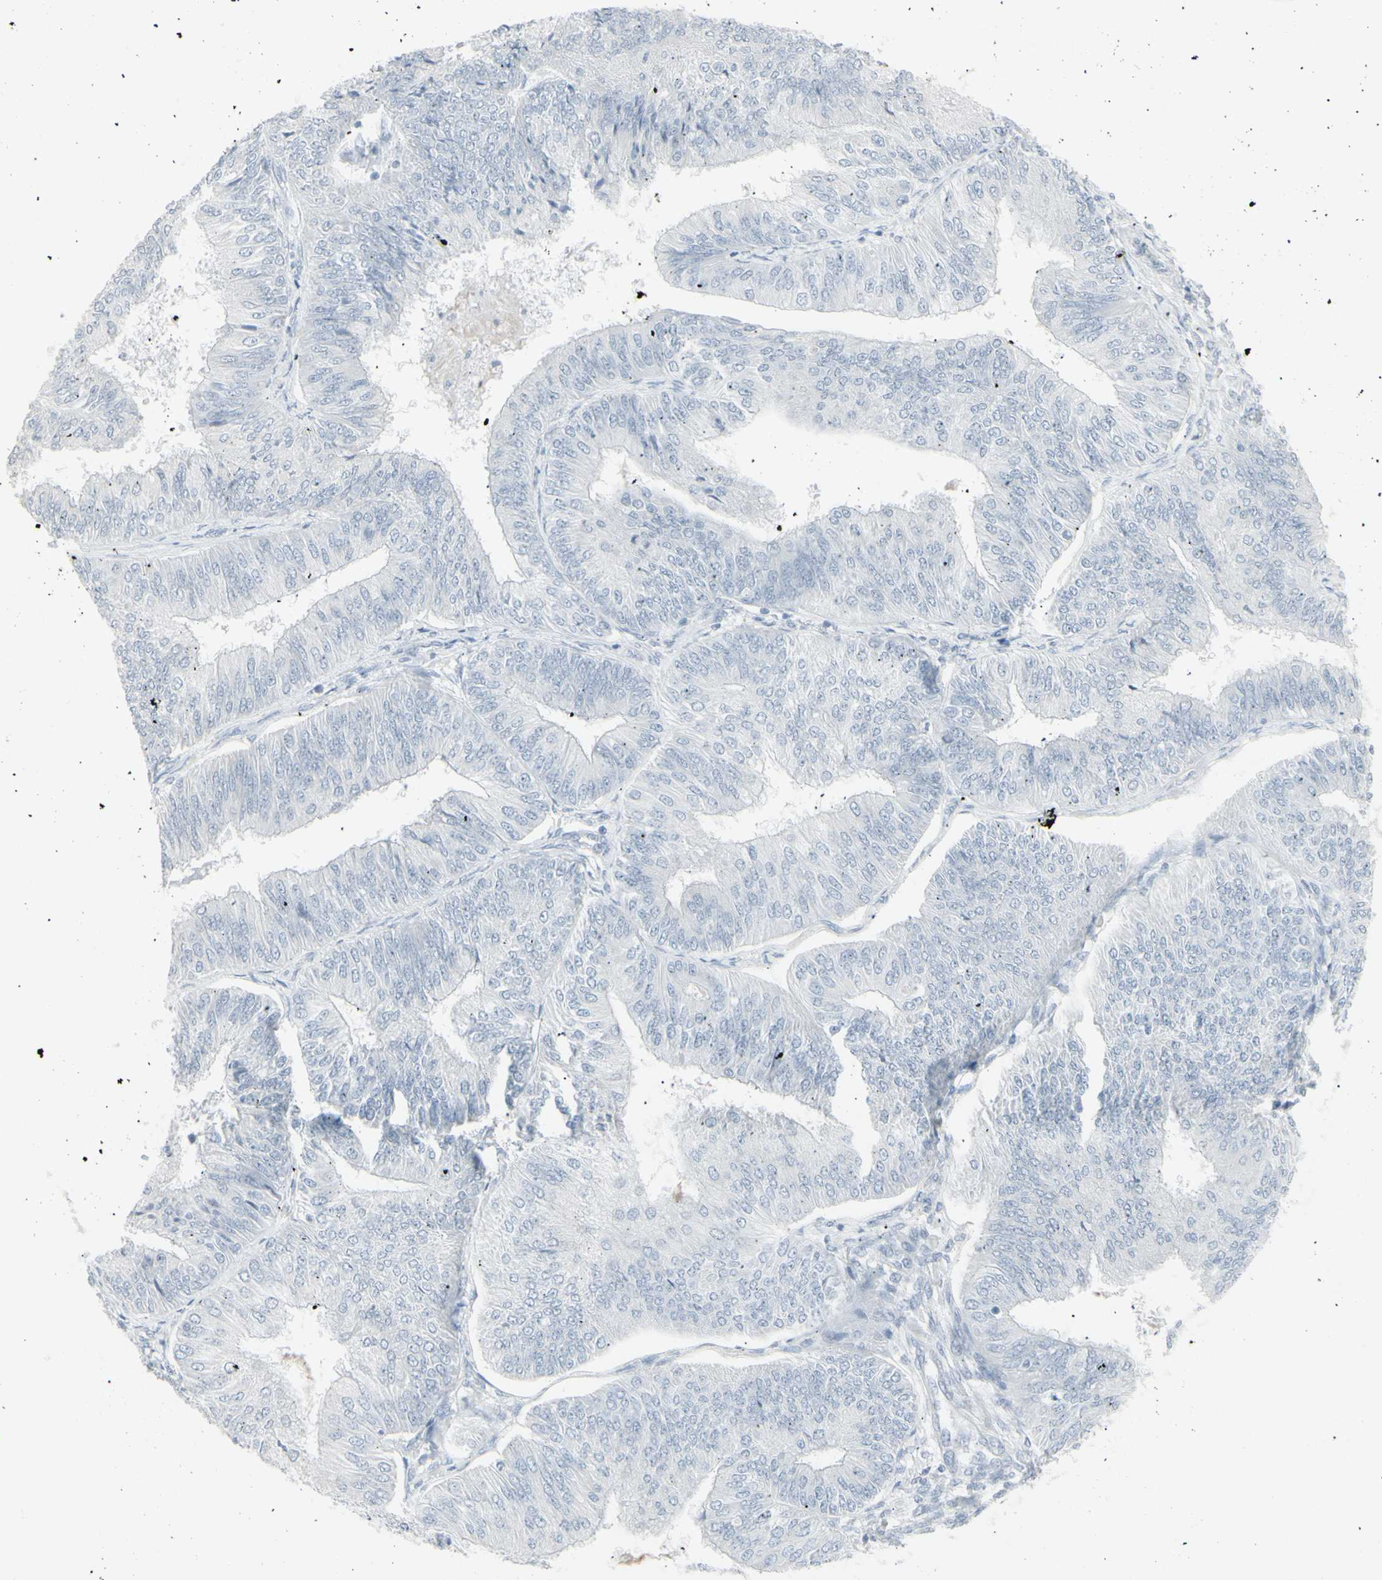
{"staining": {"intensity": "negative", "quantity": "none", "location": "none"}, "tissue": "endometrial cancer", "cell_type": "Tumor cells", "image_type": "cancer", "snomed": [{"axis": "morphology", "description": "Adenocarcinoma, NOS"}, {"axis": "topography", "description": "Endometrium"}], "caption": "Tumor cells show no significant staining in endometrial adenocarcinoma.", "gene": "YBX2", "patient": {"sex": "female", "age": 58}}